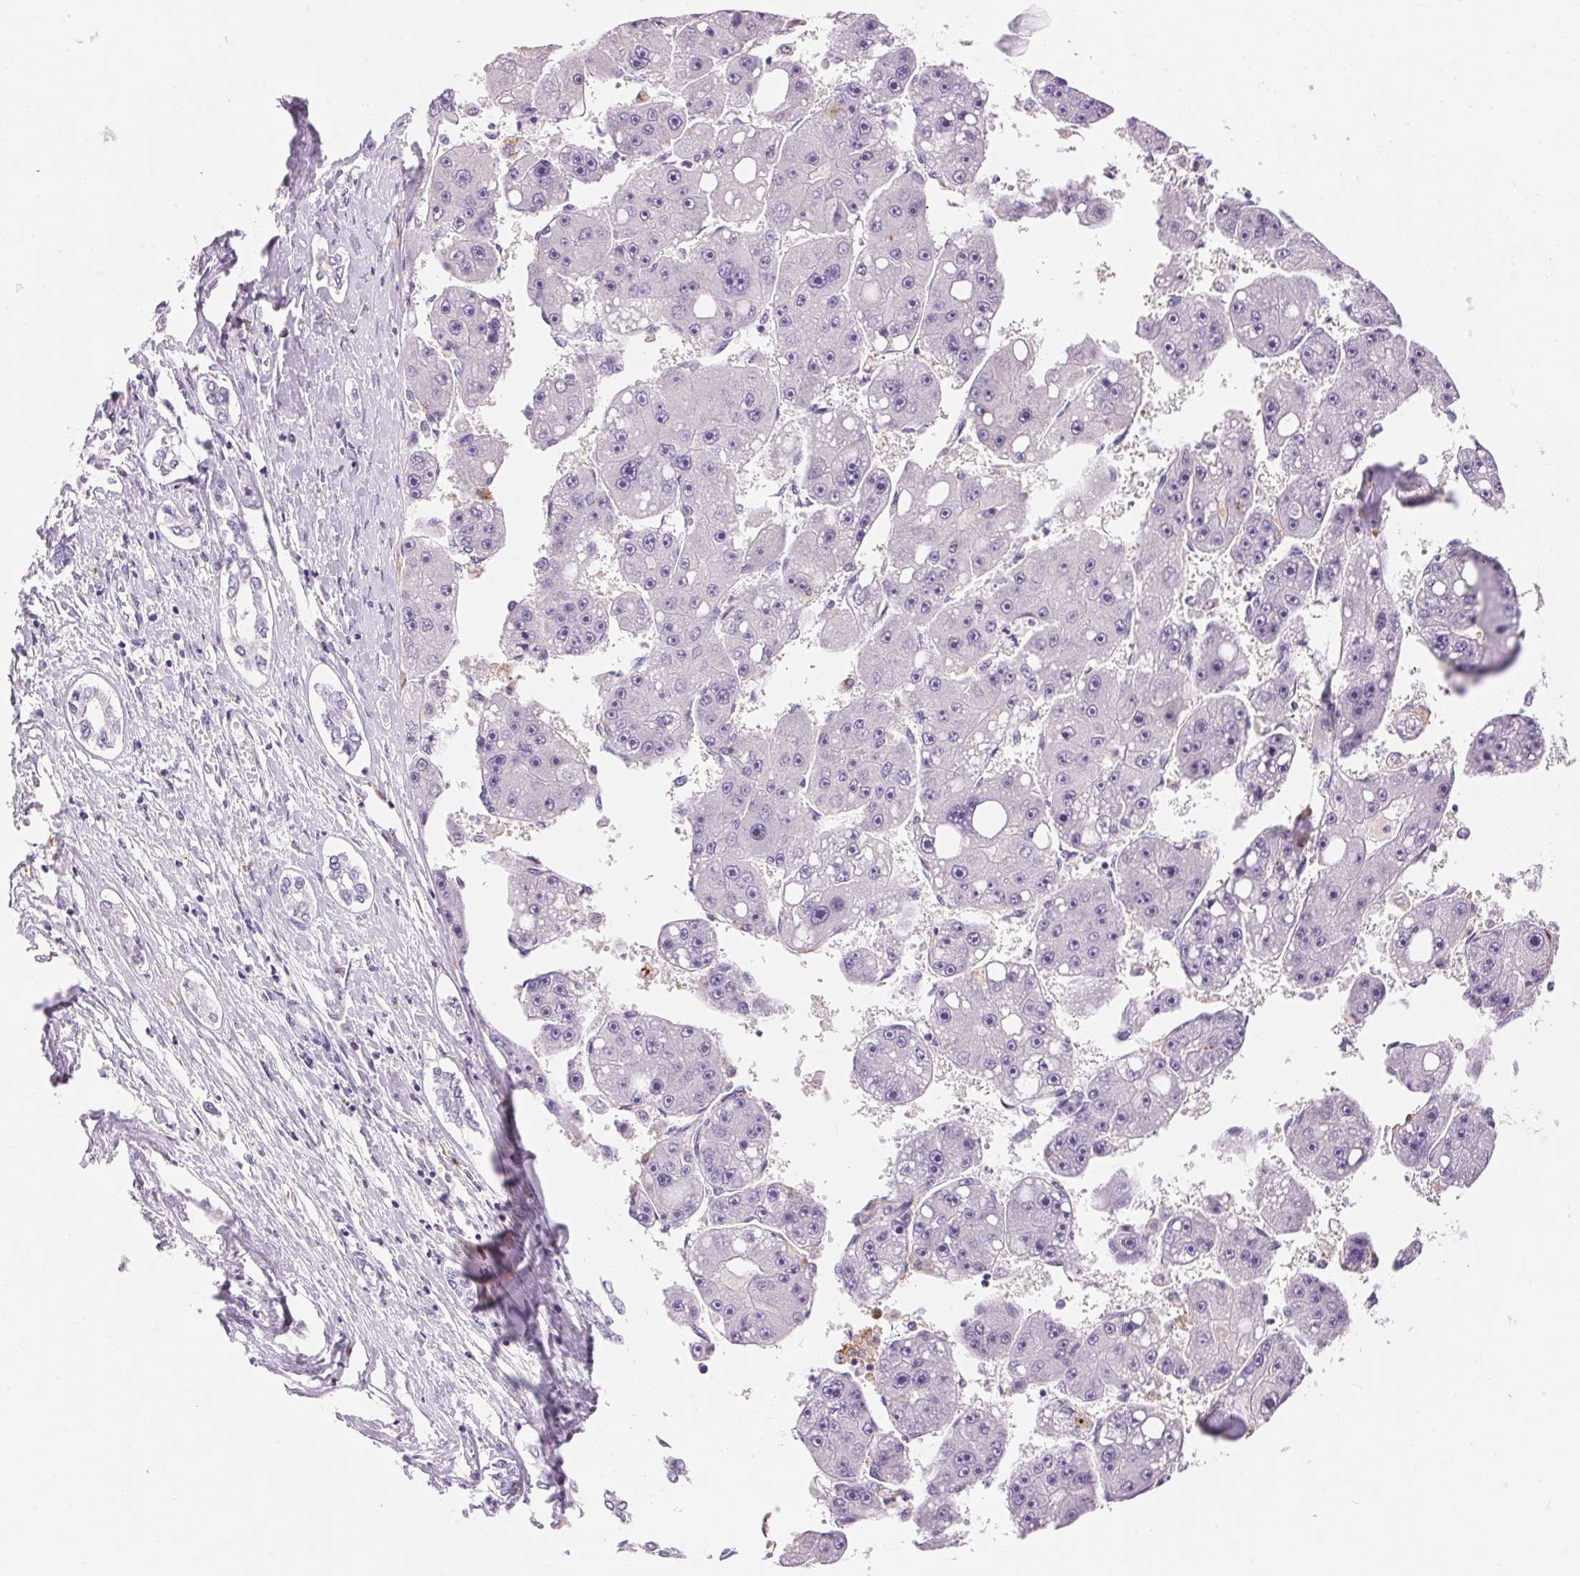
{"staining": {"intensity": "negative", "quantity": "none", "location": "none"}, "tissue": "liver cancer", "cell_type": "Tumor cells", "image_type": "cancer", "snomed": [{"axis": "morphology", "description": "Carcinoma, Hepatocellular, NOS"}, {"axis": "topography", "description": "Liver"}], "caption": "Immunohistochemical staining of liver hepatocellular carcinoma displays no significant expression in tumor cells.", "gene": "PNLIPRP3", "patient": {"sex": "female", "age": 61}}